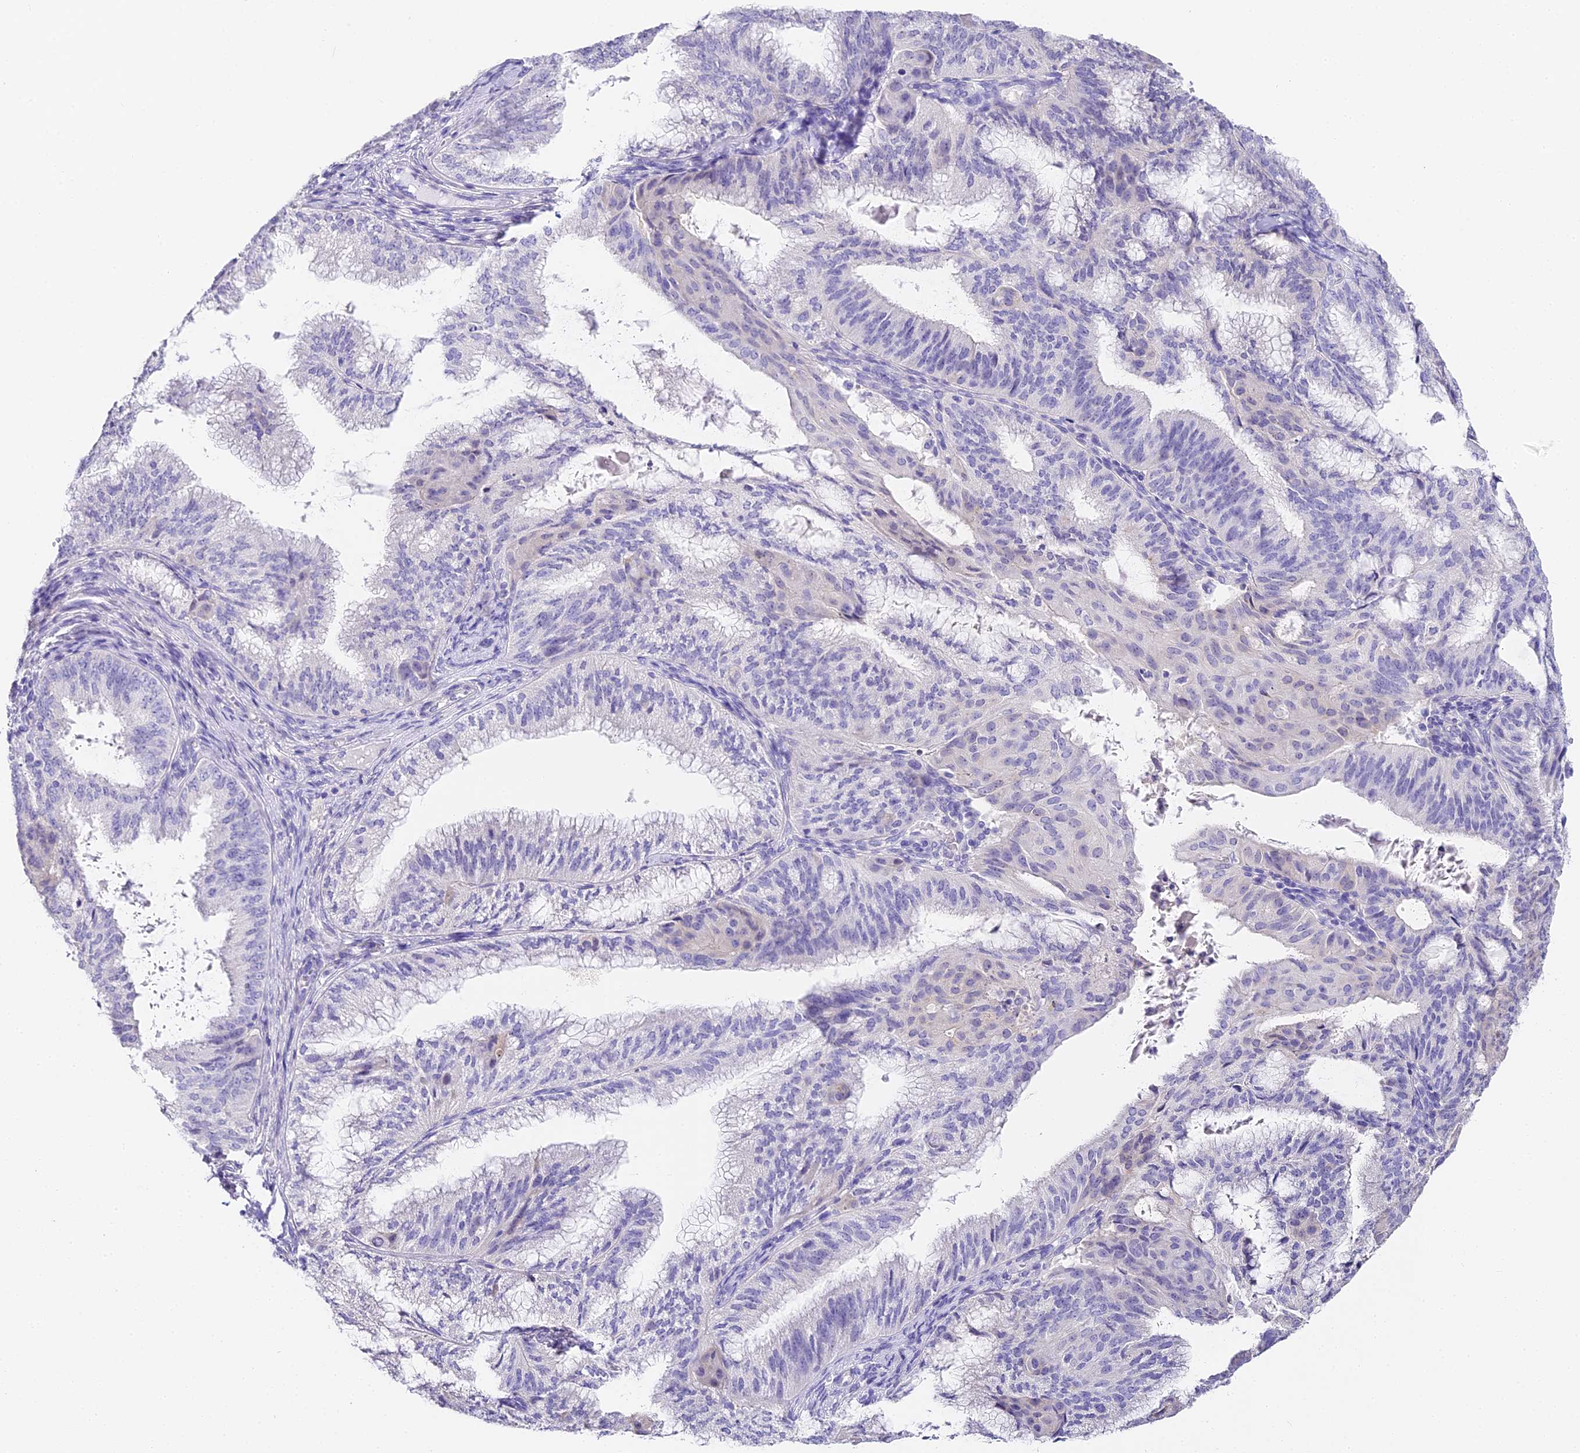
{"staining": {"intensity": "negative", "quantity": "none", "location": "none"}, "tissue": "endometrial cancer", "cell_type": "Tumor cells", "image_type": "cancer", "snomed": [{"axis": "morphology", "description": "Adenocarcinoma, NOS"}, {"axis": "topography", "description": "Endometrium"}], "caption": "A micrograph of human endometrial cancer is negative for staining in tumor cells.", "gene": "ABHD14A-ACY1", "patient": {"sex": "female", "age": 49}}